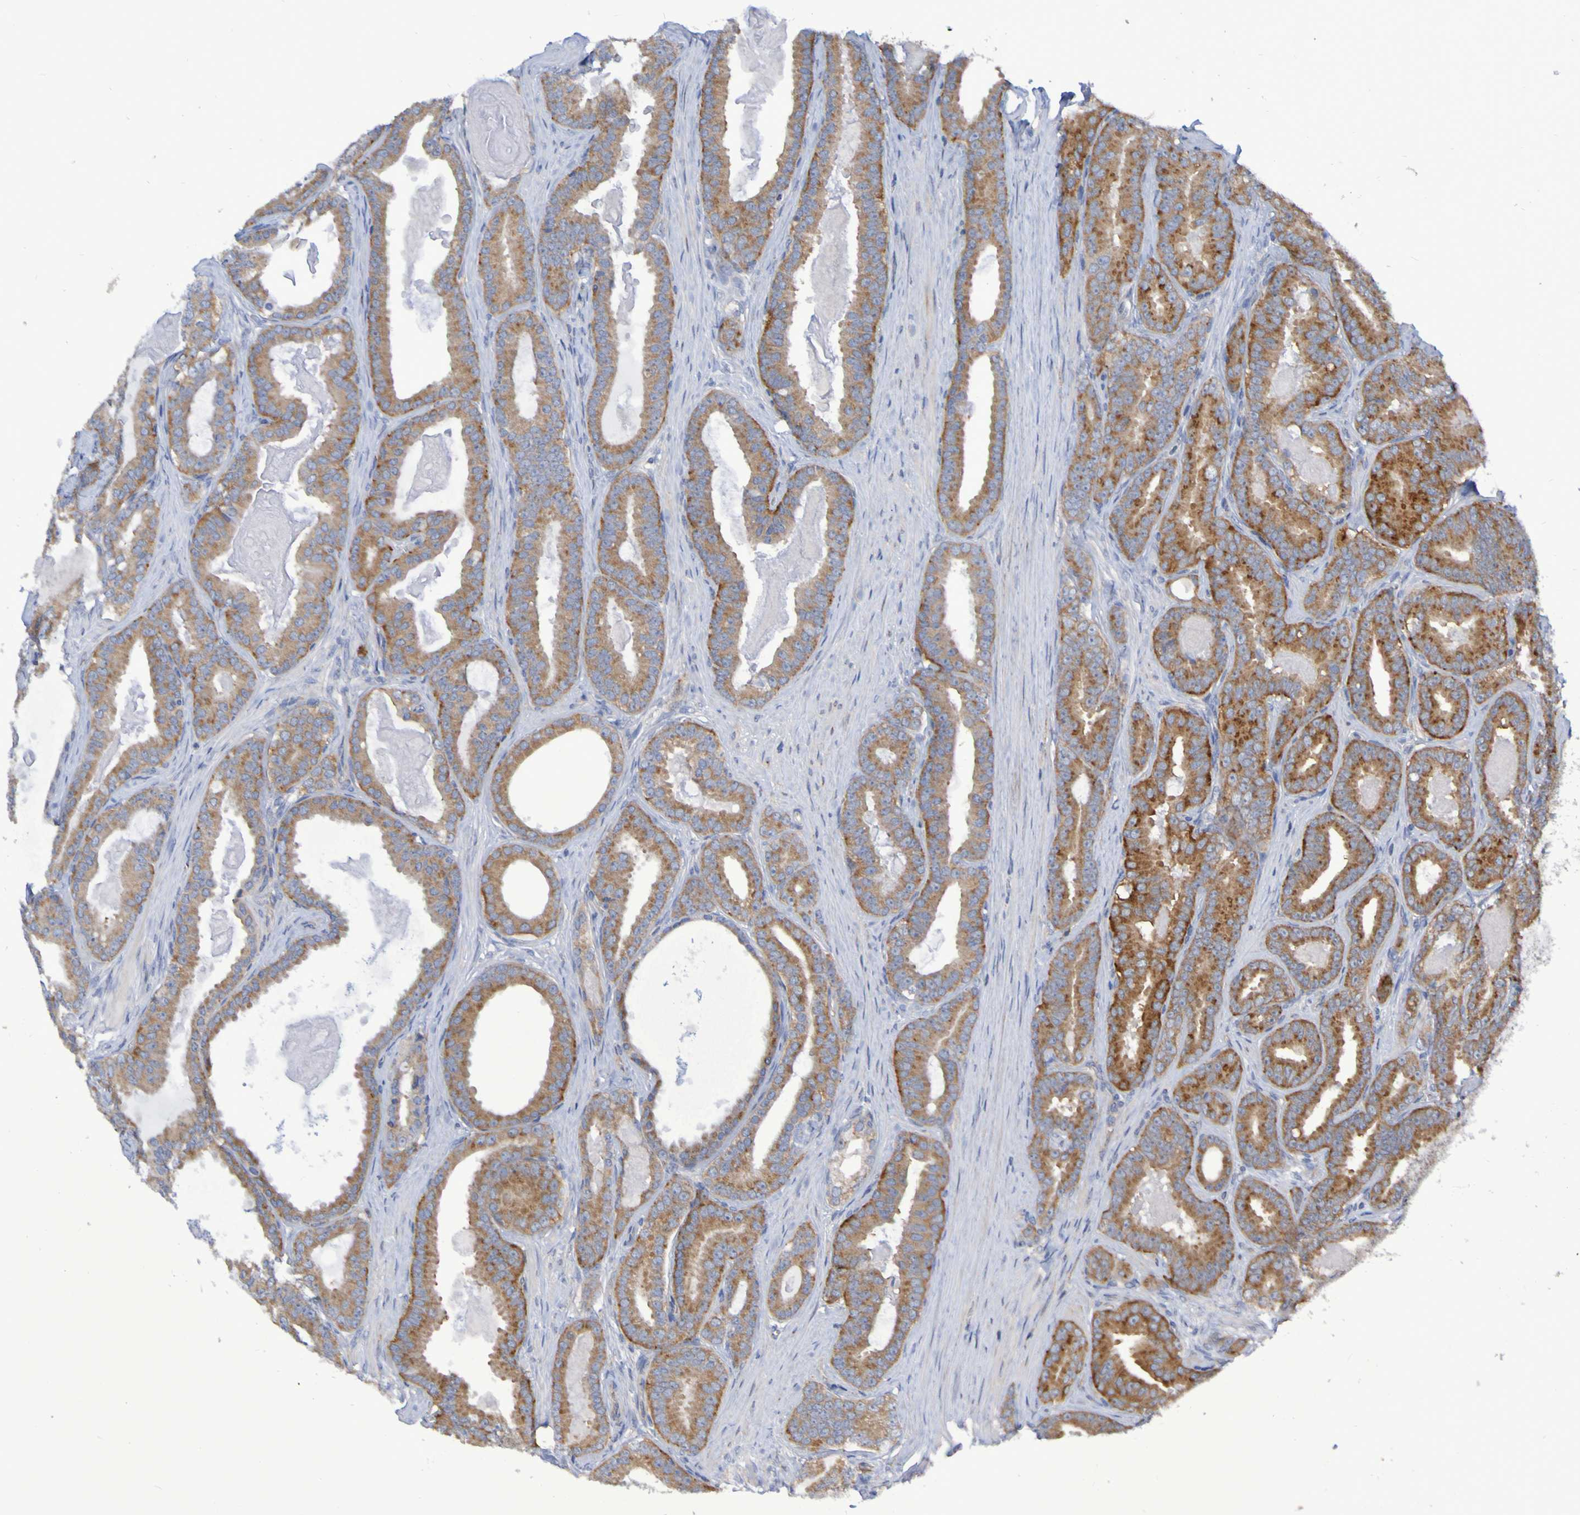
{"staining": {"intensity": "strong", "quantity": ">75%", "location": "cytoplasmic/membranous"}, "tissue": "prostate cancer", "cell_type": "Tumor cells", "image_type": "cancer", "snomed": [{"axis": "morphology", "description": "Adenocarcinoma, High grade"}, {"axis": "topography", "description": "Prostate"}], "caption": "Immunohistochemical staining of prostate cancer (adenocarcinoma (high-grade)) shows high levels of strong cytoplasmic/membranous positivity in approximately >75% of tumor cells. (DAB (3,3'-diaminobenzidine) IHC with brightfield microscopy, high magnification).", "gene": "LMBRD2", "patient": {"sex": "male", "age": 60}}